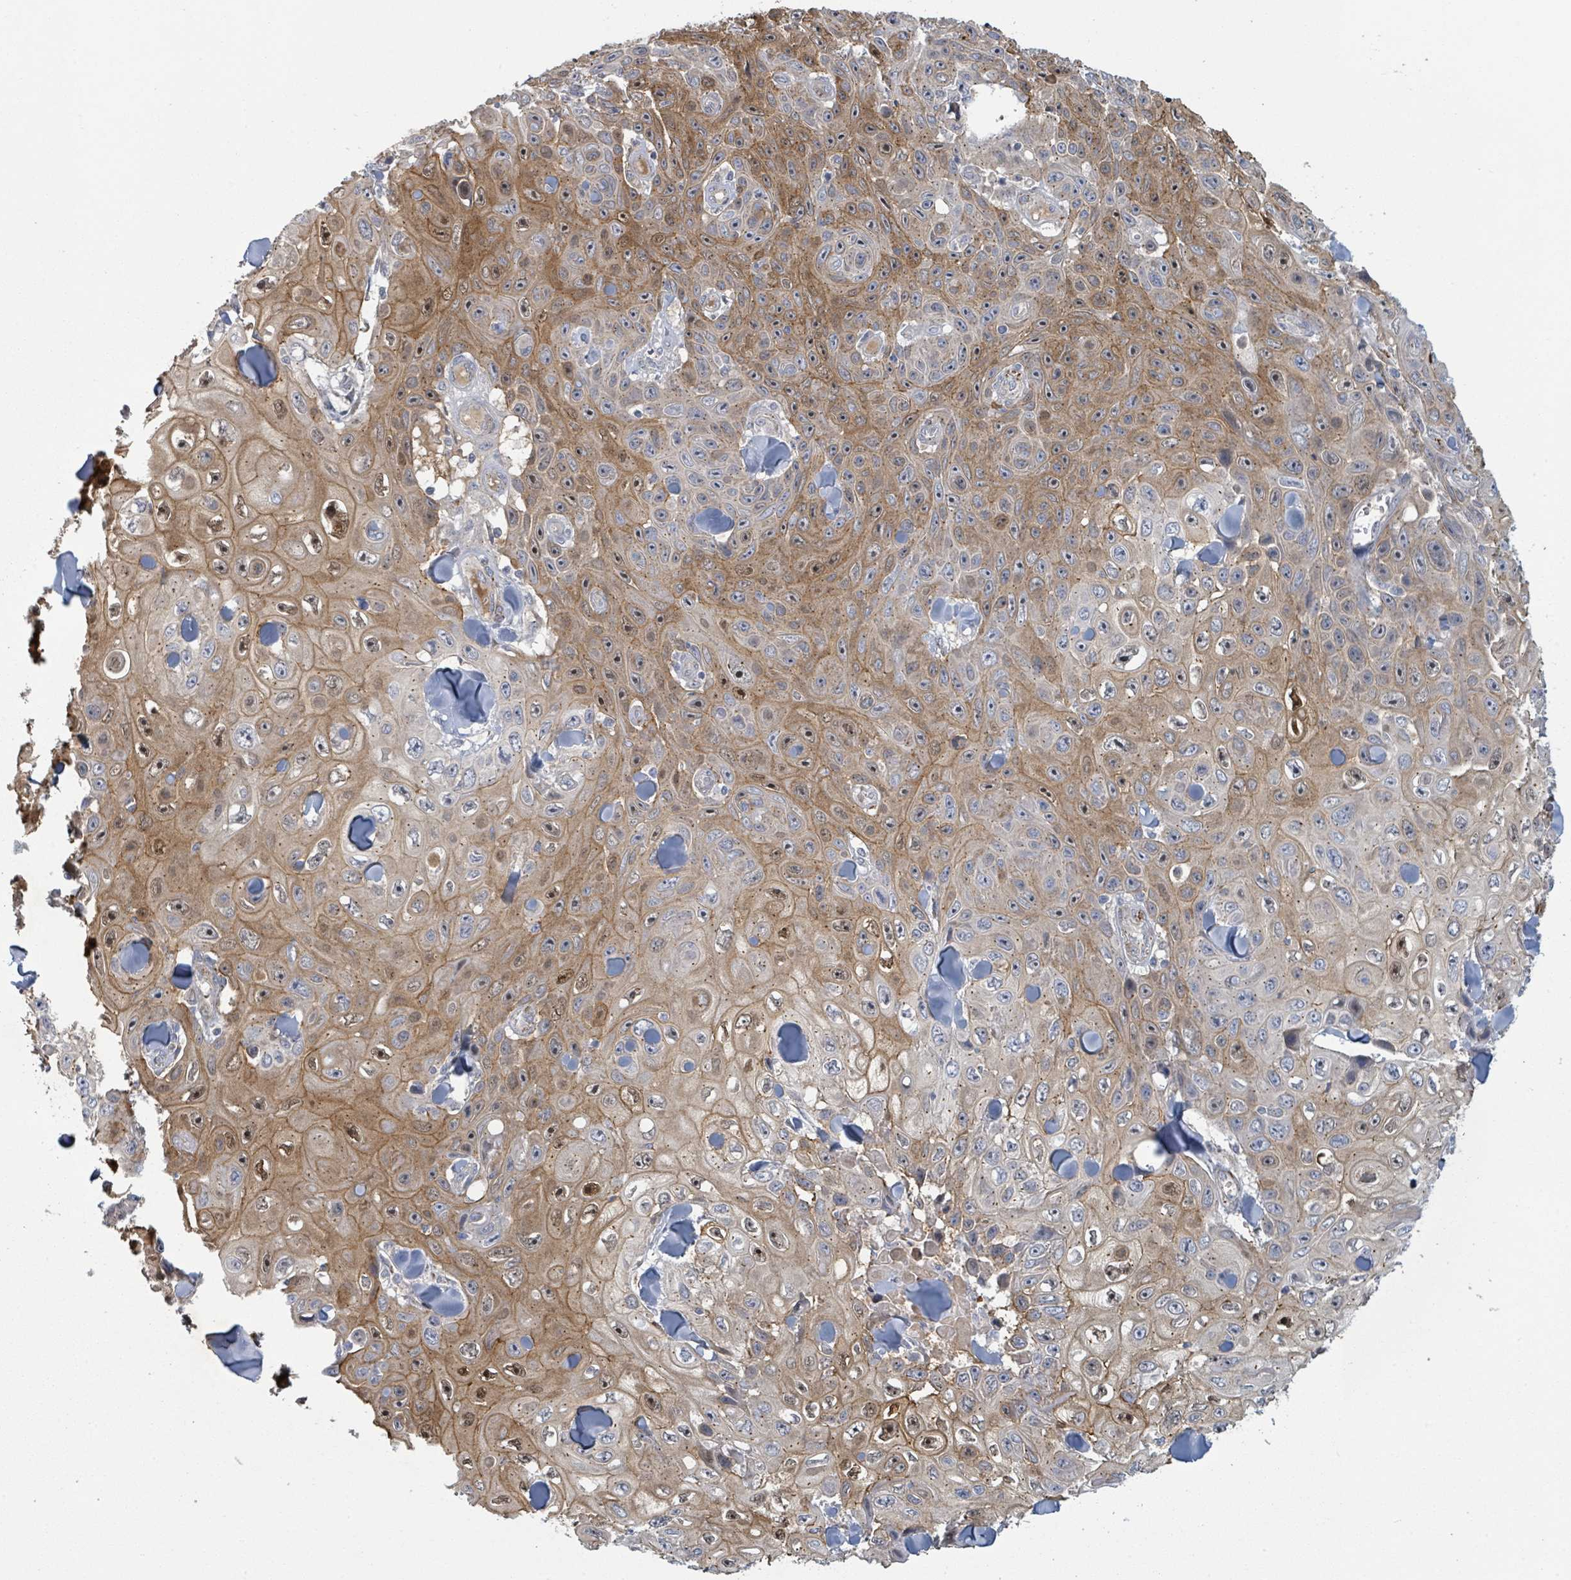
{"staining": {"intensity": "moderate", "quantity": ">75%", "location": "cytoplasmic/membranous,nuclear"}, "tissue": "skin cancer", "cell_type": "Tumor cells", "image_type": "cancer", "snomed": [{"axis": "morphology", "description": "Squamous cell carcinoma, NOS"}, {"axis": "topography", "description": "Skin"}], "caption": "Immunohistochemical staining of human squamous cell carcinoma (skin) displays moderate cytoplasmic/membranous and nuclear protein staining in about >75% of tumor cells.", "gene": "COL5A3", "patient": {"sex": "male", "age": 82}}